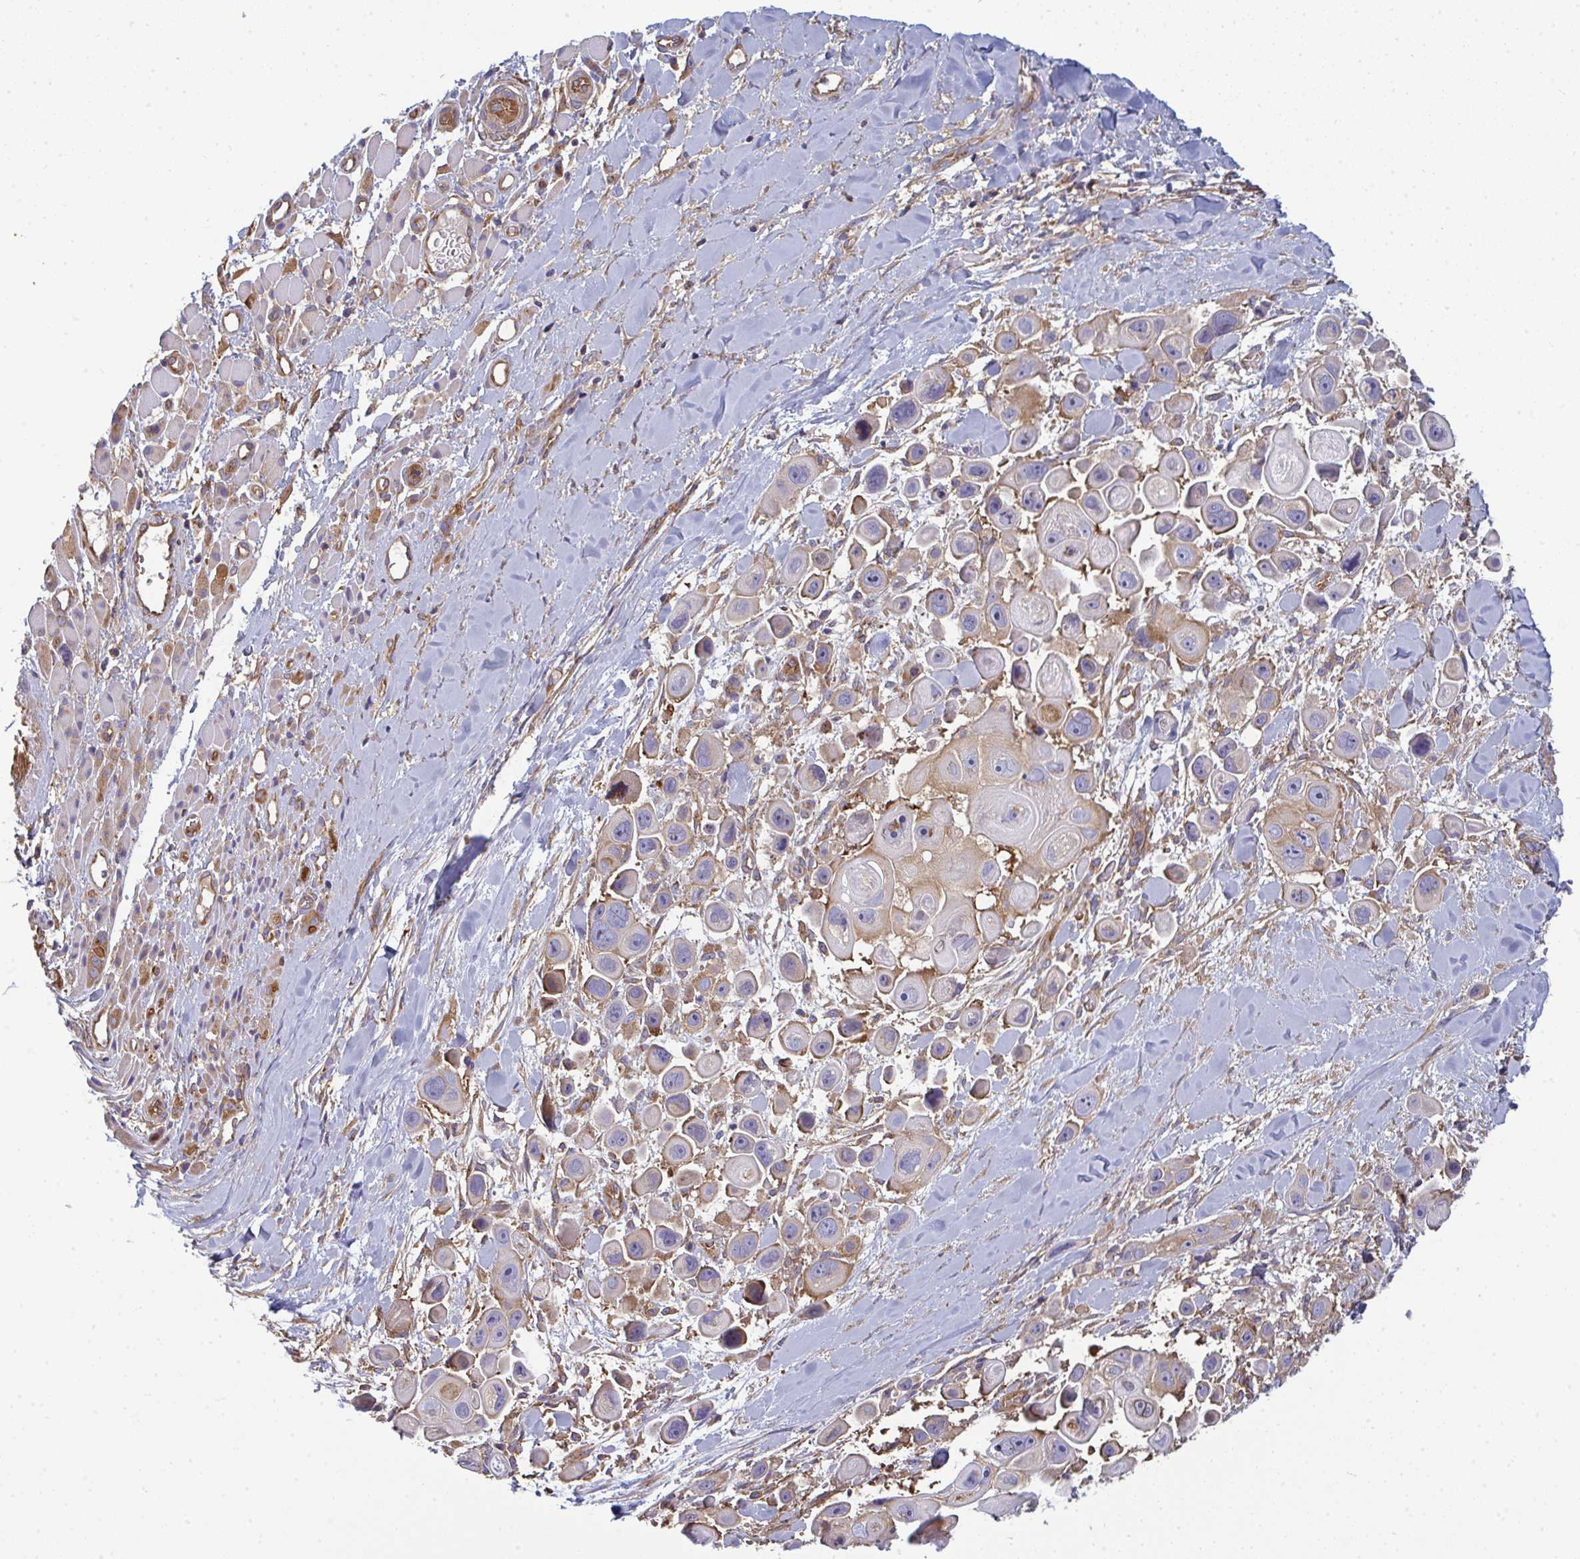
{"staining": {"intensity": "moderate", "quantity": "<25%", "location": "cytoplasmic/membranous"}, "tissue": "skin cancer", "cell_type": "Tumor cells", "image_type": "cancer", "snomed": [{"axis": "morphology", "description": "Squamous cell carcinoma, NOS"}, {"axis": "topography", "description": "Skin"}], "caption": "High-magnification brightfield microscopy of squamous cell carcinoma (skin) stained with DAB (3,3'-diaminobenzidine) (brown) and counterstained with hematoxylin (blue). tumor cells exhibit moderate cytoplasmic/membranous expression is present in approximately<25% of cells.", "gene": "DYNC1I2", "patient": {"sex": "male", "age": 67}}